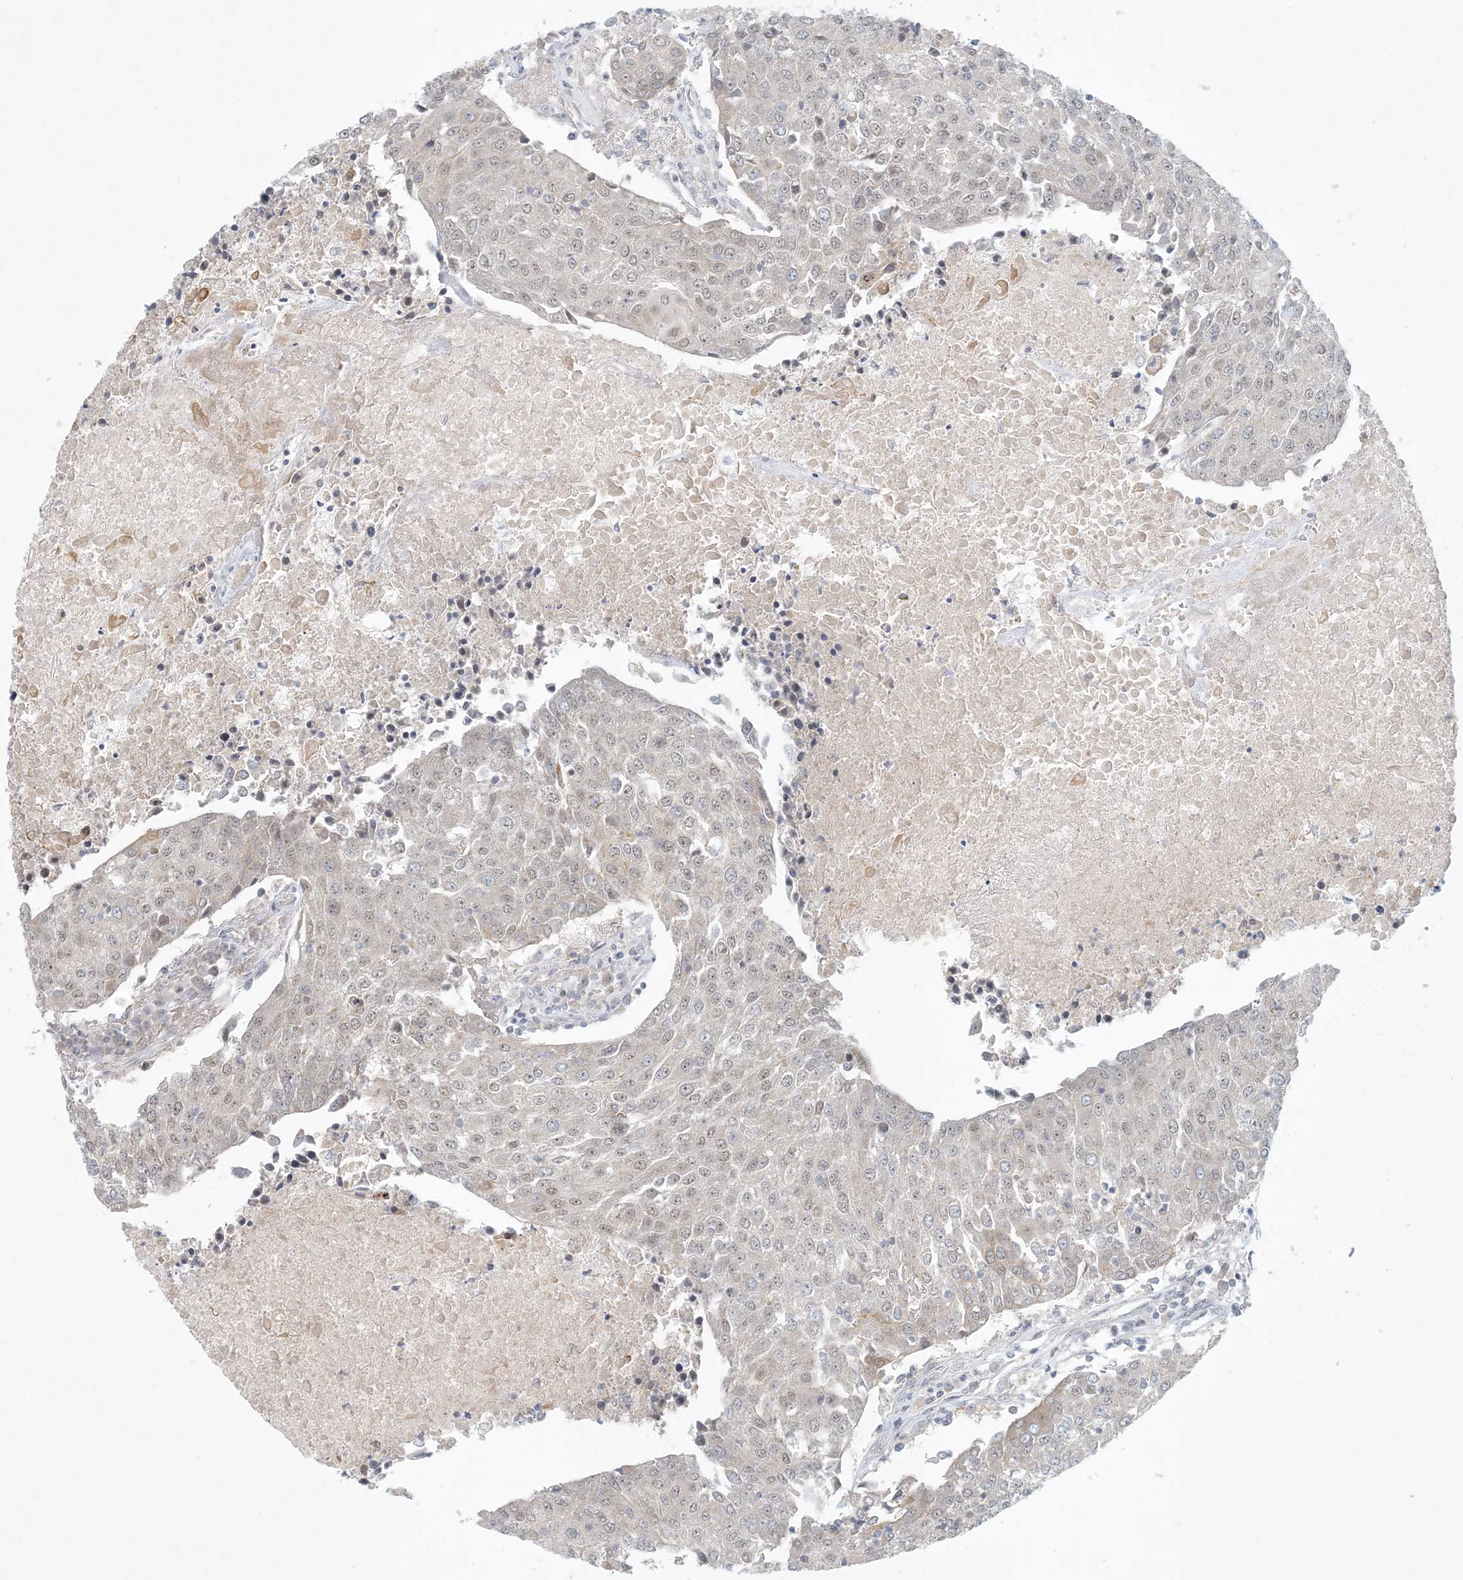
{"staining": {"intensity": "weak", "quantity": "25%-75%", "location": "nuclear"}, "tissue": "urothelial cancer", "cell_type": "Tumor cells", "image_type": "cancer", "snomed": [{"axis": "morphology", "description": "Urothelial carcinoma, High grade"}, {"axis": "topography", "description": "Urinary bladder"}], "caption": "The photomicrograph demonstrates a brown stain indicating the presence of a protein in the nuclear of tumor cells in urothelial cancer.", "gene": "OBI1", "patient": {"sex": "female", "age": 85}}